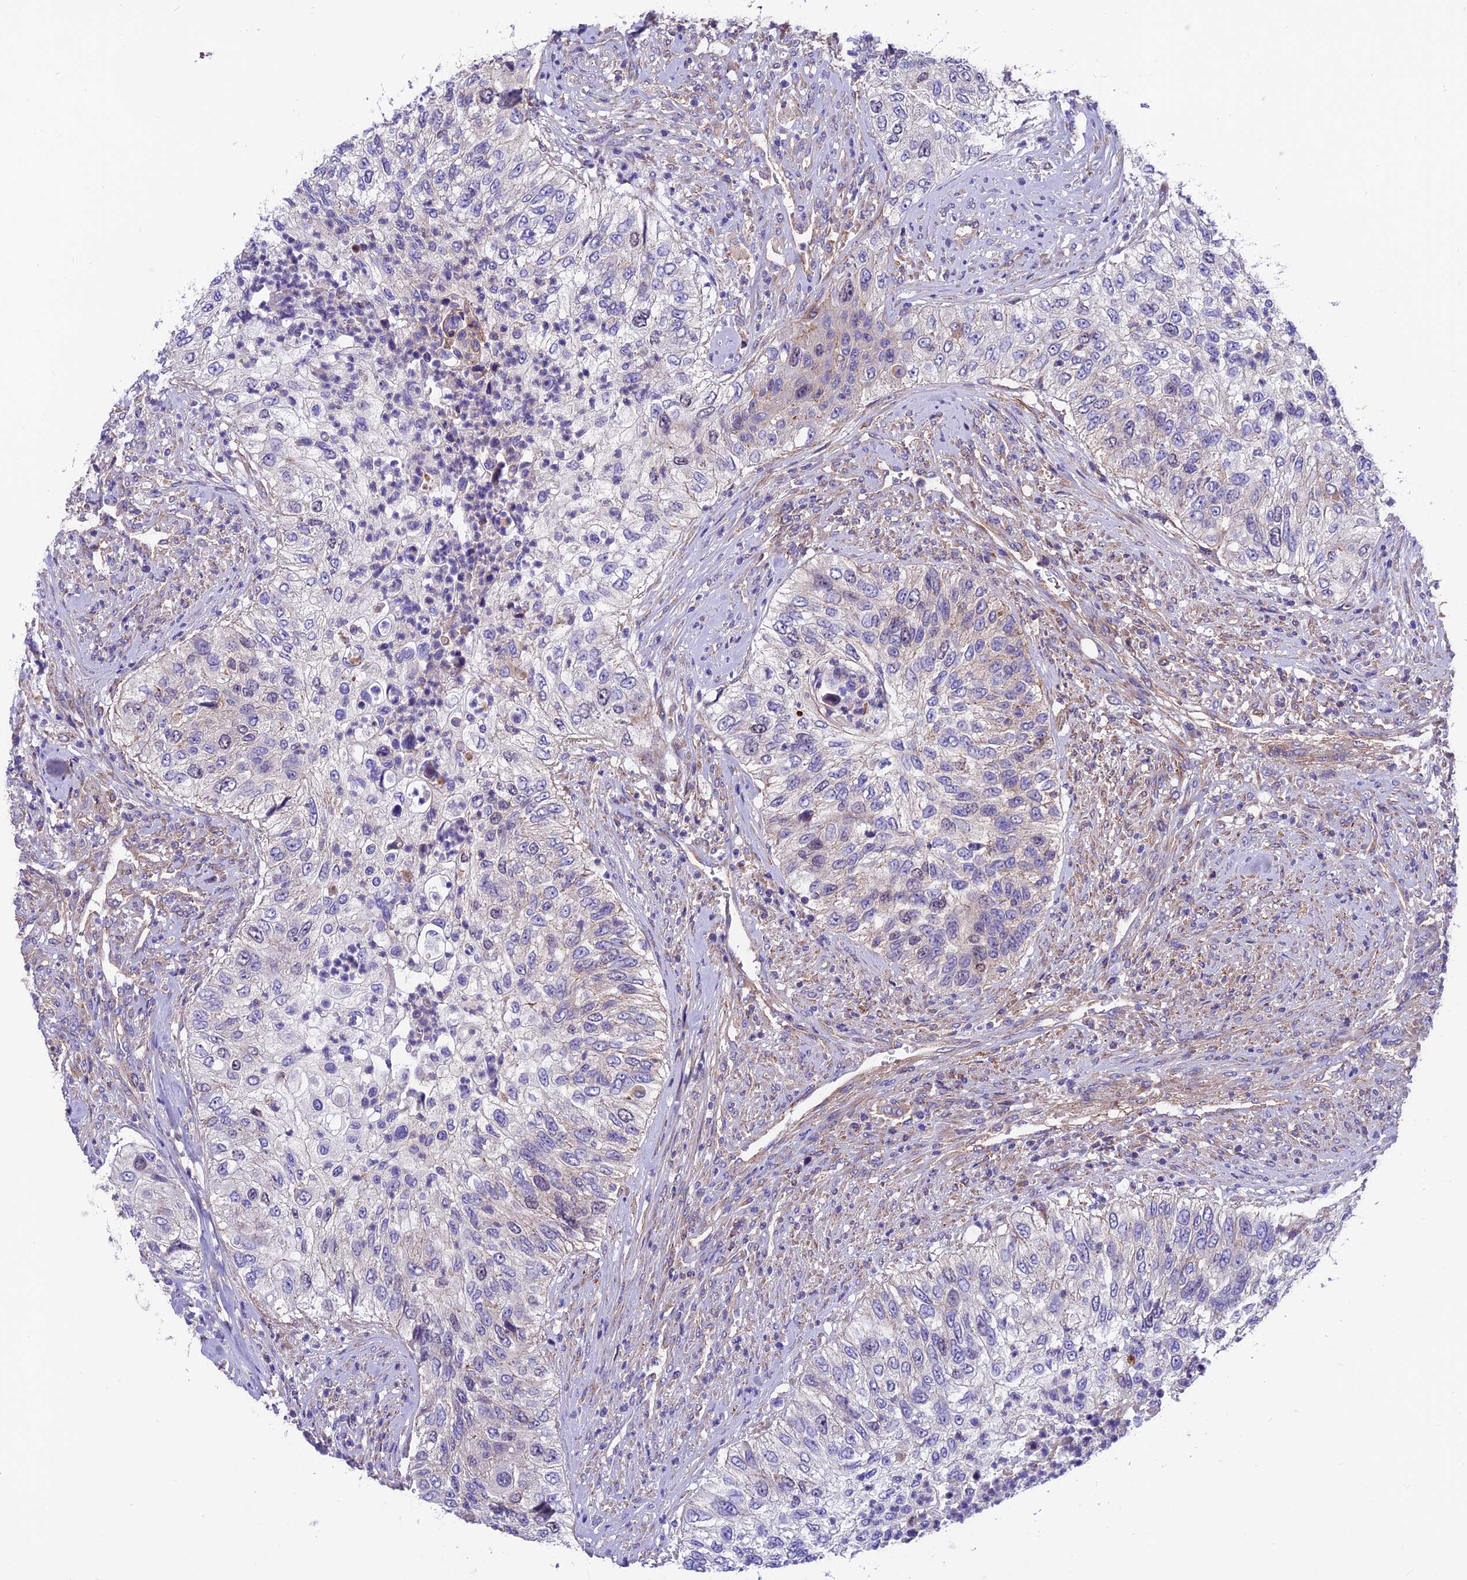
{"staining": {"intensity": "negative", "quantity": "none", "location": "none"}, "tissue": "urothelial cancer", "cell_type": "Tumor cells", "image_type": "cancer", "snomed": [{"axis": "morphology", "description": "Urothelial carcinoma, High grade"}, {"axis": "topography", "description": "Urinary bladder"}], "caption": "Tumor cells show no significant protein staining in urothelial carcinoma (high-grade). (Brightfield microscopy of DAB immunohistochemistry at high magnification).", "gene": "VPS16", "patient": {"sex": "female", "age": 60}}